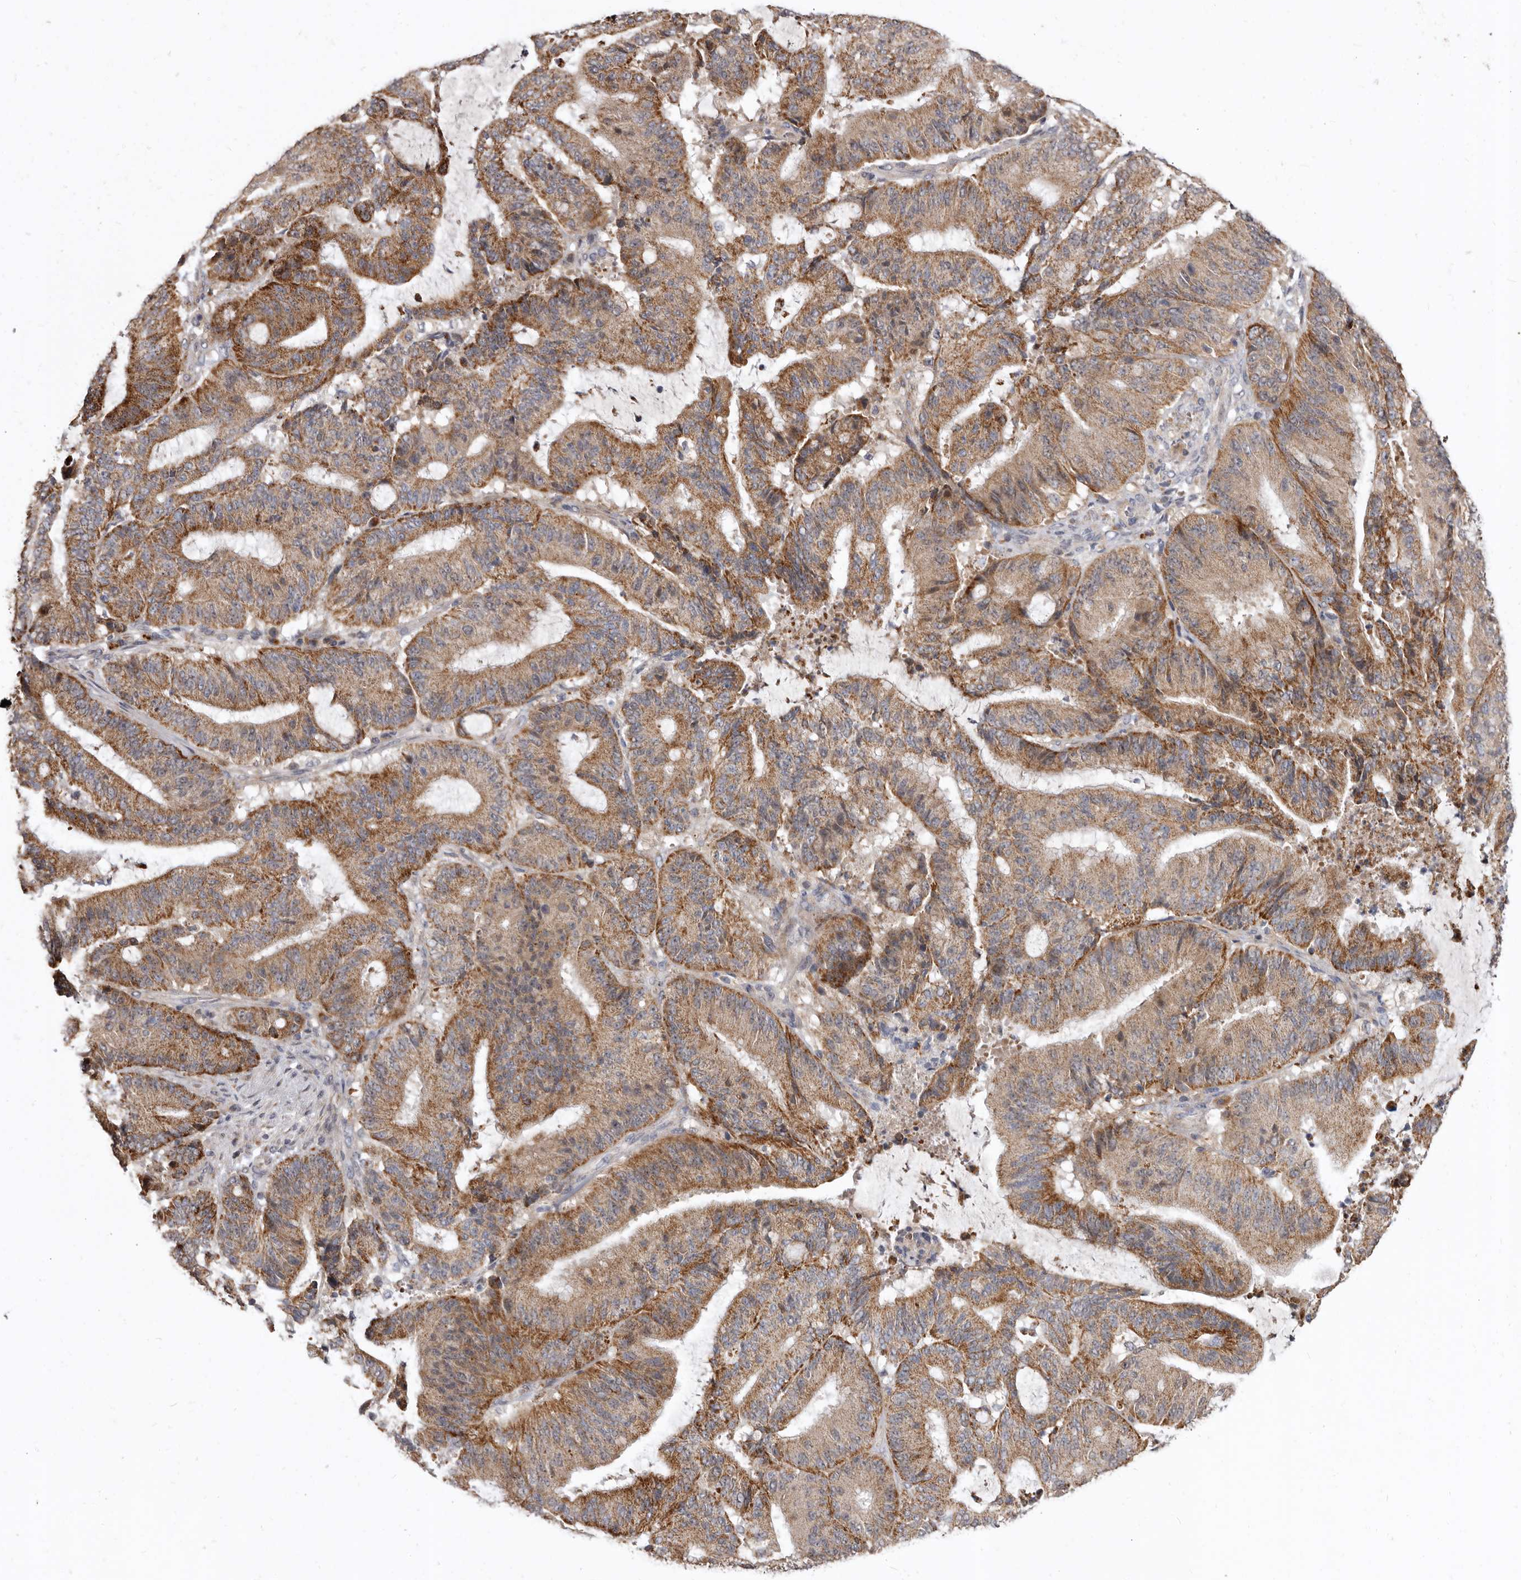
{"staining": {"intensity": "moderate", "quantity": ">75%", "location": "cytoplasmic/membranous"}, "tissue": "liver cancer", "cell_type": "Tumor cells", "image_type": "cancer", "snomed": [{"axis": "morphology", "description": "Normal tissue, NOS"}, {"axis": "morphology", "description": "Cholangiocarcinoma"}, {"axis": "topography", "description": "Liver"}, {"axis": "topography", "description": "Peripheral nerve tissue"}], "caption": "A brown stain labels moderate cytoplasmic/membranous expression of a protein in human liver cholangiocarcinoma tumor cells.", "gene": "SMC4", "patient": {"sex": "female", "age": 73}}